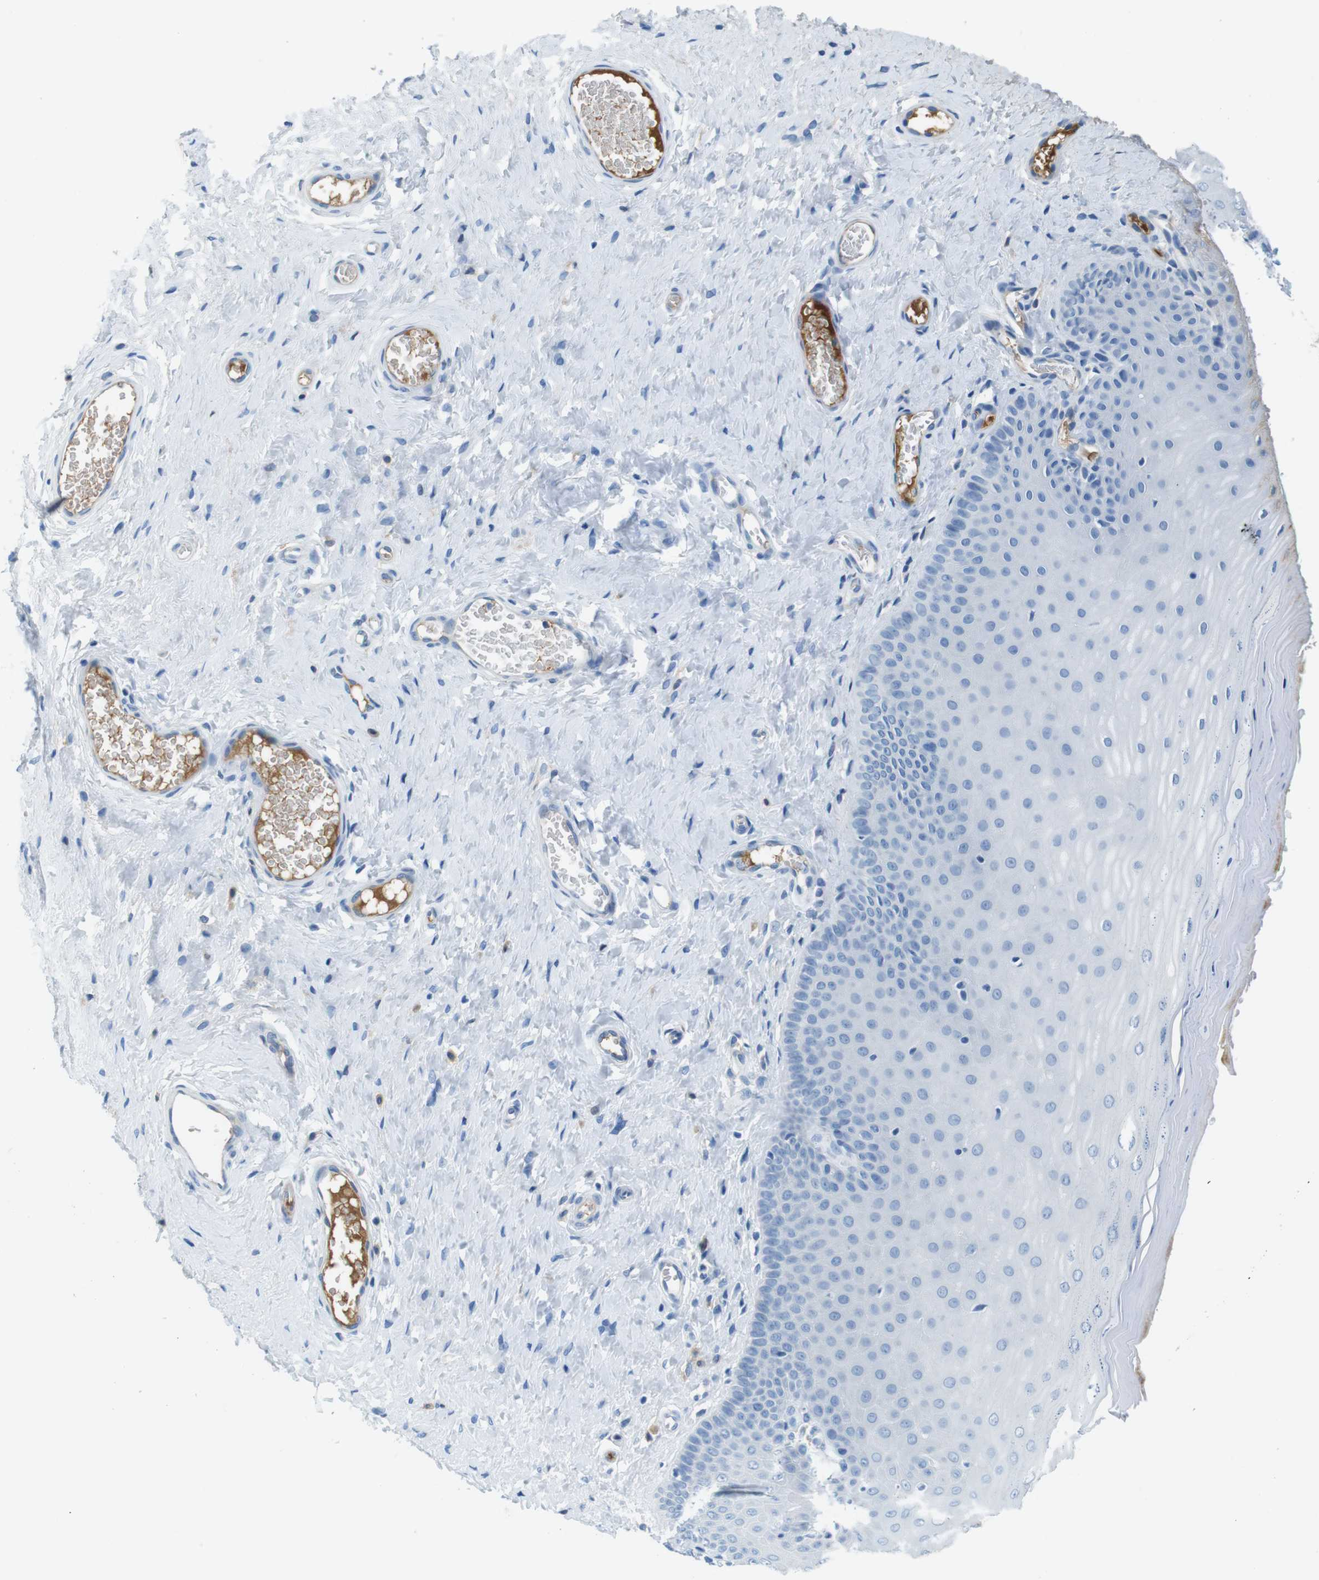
{"staining": {"intensity": "negative", "quantity": "none", "location": "none"}, "tissue": "cervix", "cell_type": "Glandular cells", "image_type": "normal", "snomed": [{"axis": "morphology", "description": "Normal tissue, NOS"}, {"axis": "topography", "description": "Cervix"}], "caption": "Protein analysis of benign cervix reveals no significant staining in glandular cells.", "gene": "IGHD", "patient": {"sex": "female", "age": 55}}